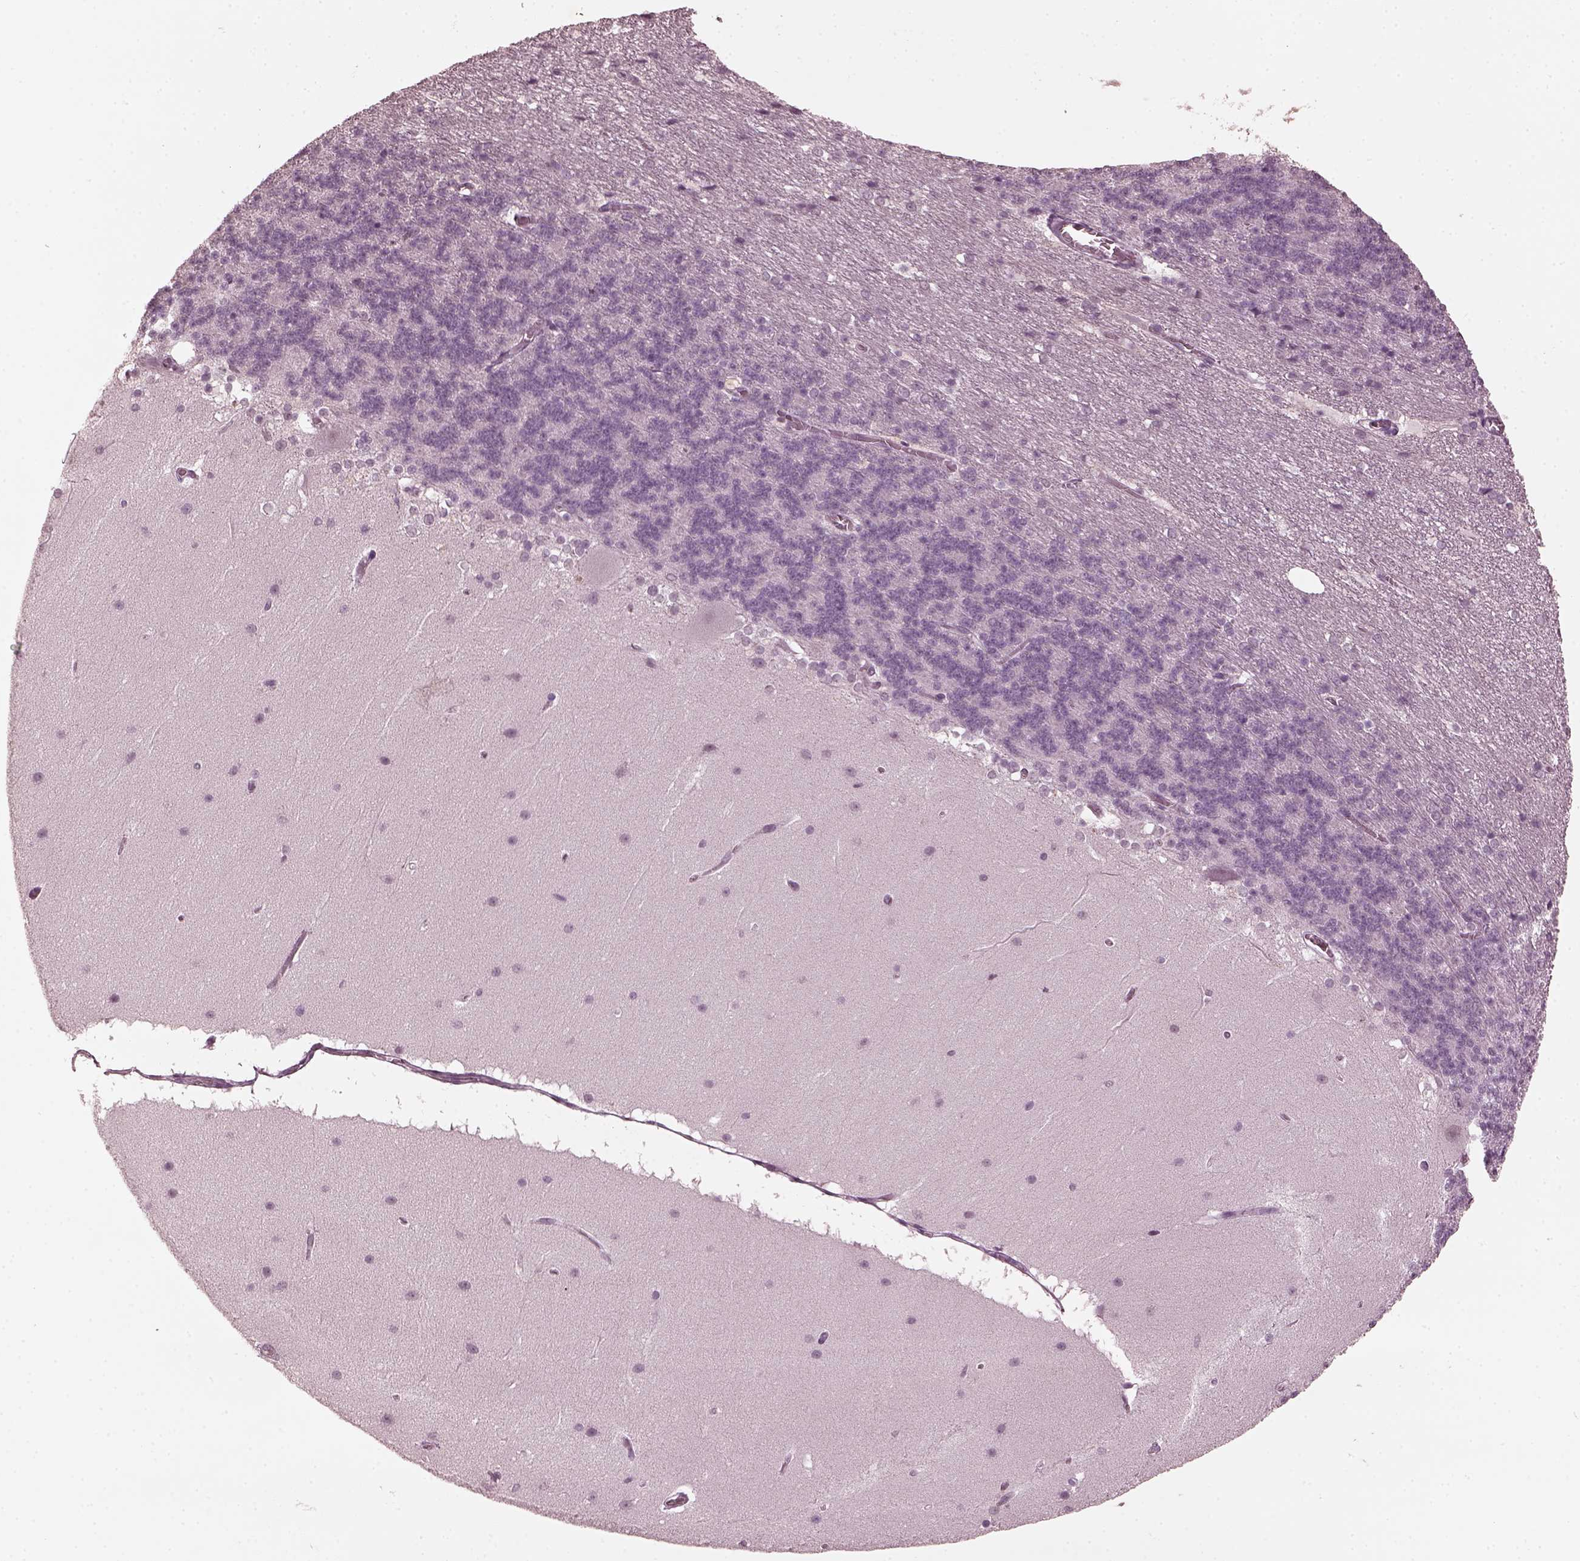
{"staining": {"intensity": "negative", "quantity": "none", "location": "none"}, "tissue": "cerebellum", "cell_type": "Cells in granular layer", "image_type": "normal", "snomed": [{"axis": "morphology", "description": "Normal tissue, NOS"}, {"axis": "topography", "description": "Cerebellum"}], "caption": "The image shows no significant positivity in cells in granular layer of cerebellum. (IHC, brightfield microscopy, high magnification).", "gene": "KRT79", "patient": {"sex": "female", "age": 19}}